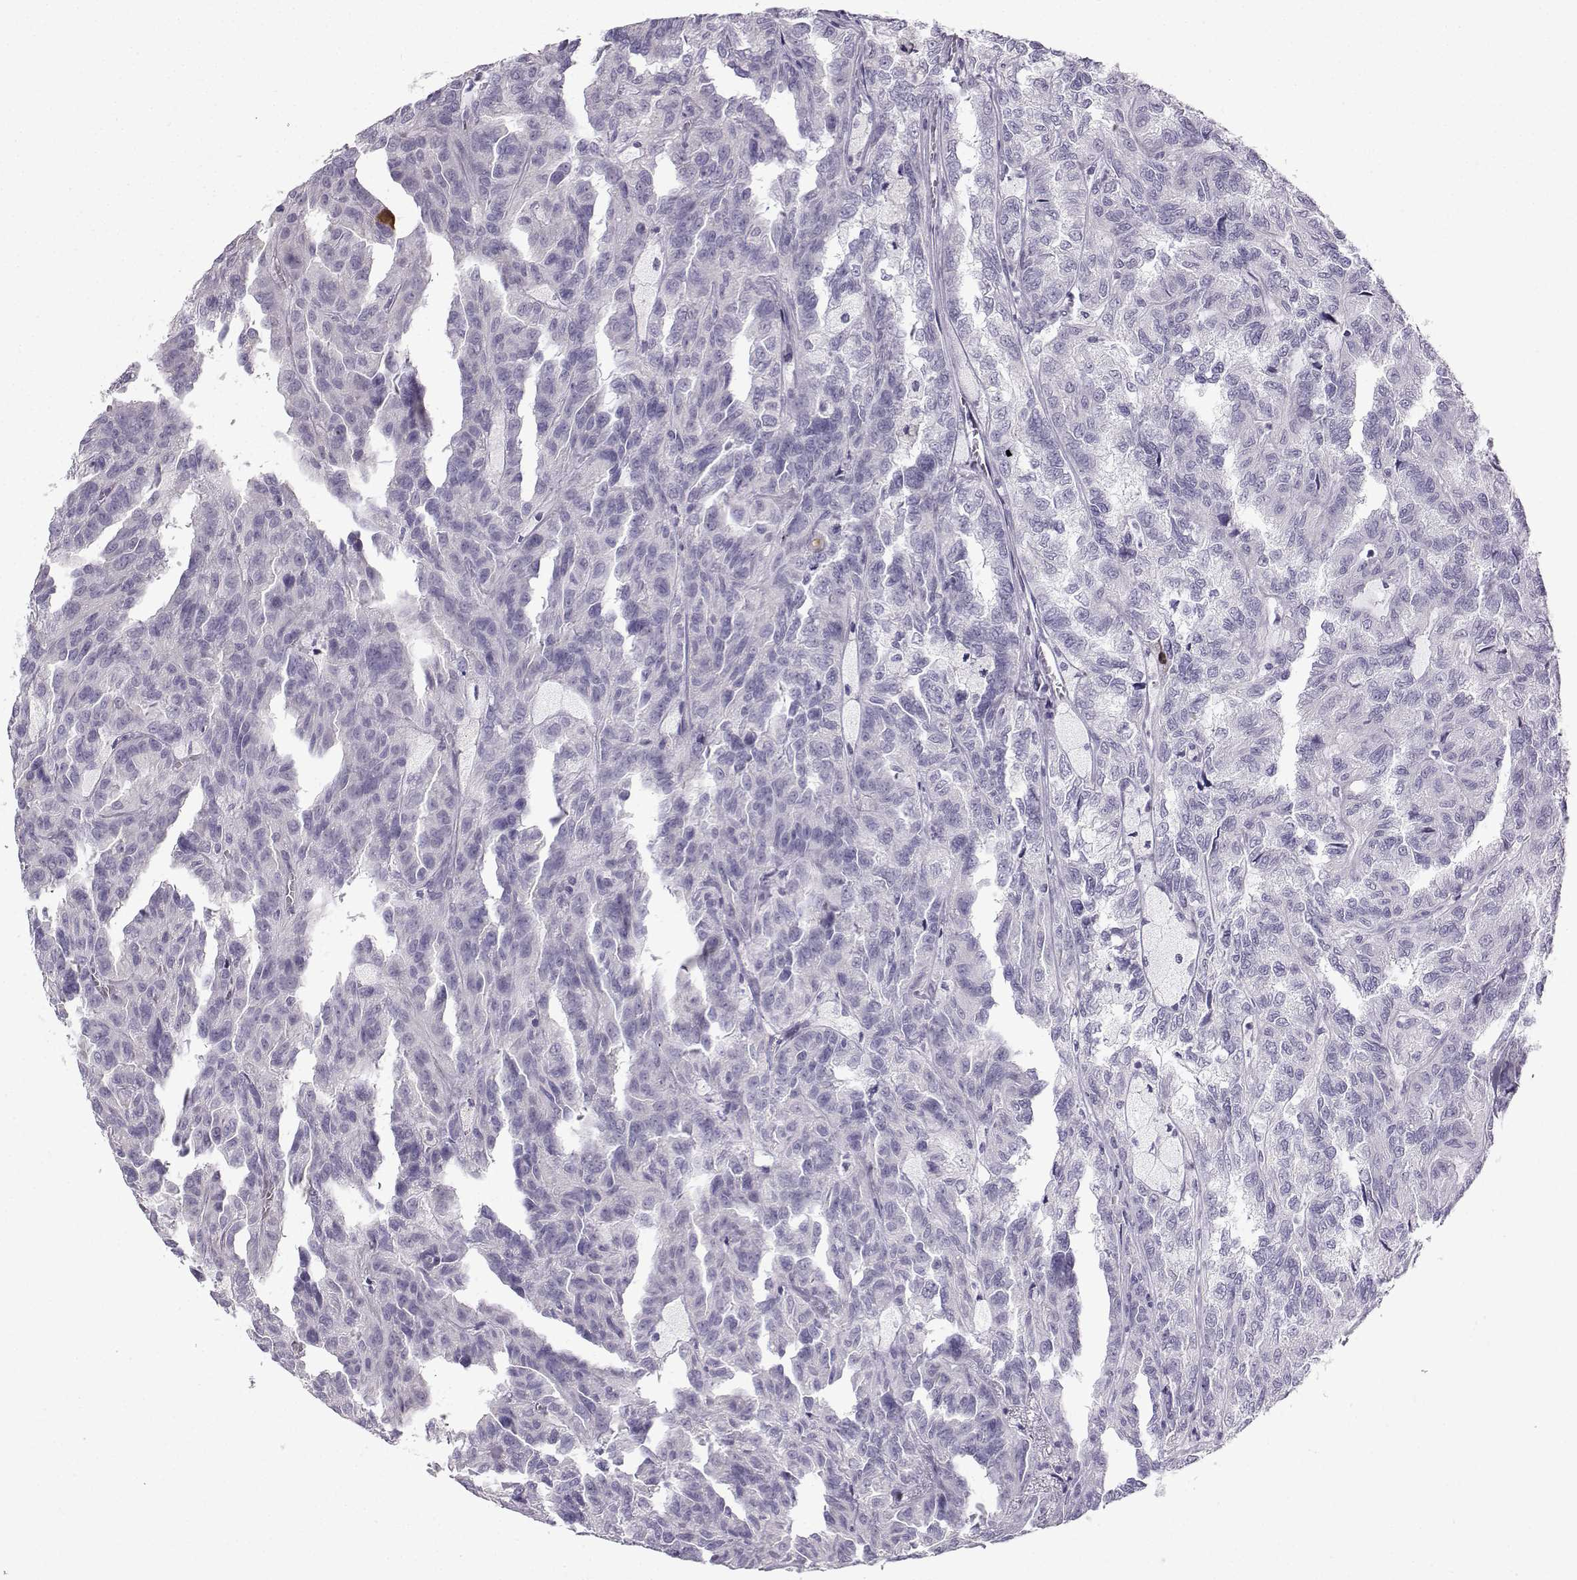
{"staining": {"intensity": "negative", "quantity": "none", "location": "none"}, "tissue": "renal cancer", "cell_type": "Tumor cells", "image_type": "cancer", "snomed": [{"axis": "morphology", "description": "Adenocarcinoma, NOS"}, {"axis": "topography", "description": "Kidney"}], "caption": "Immunohistochemistry photomicrograph of human adenocarcinoma (renal) stained for a protein (brown), which shows no positivity in tumor cells. (Brightfield microscopy of DAB (3,3'-diaminobenzidine) immunohistochemistry at high magnification).", "gene": "ZBTB8B", "patient": {"sex": "male", "age": 79}}